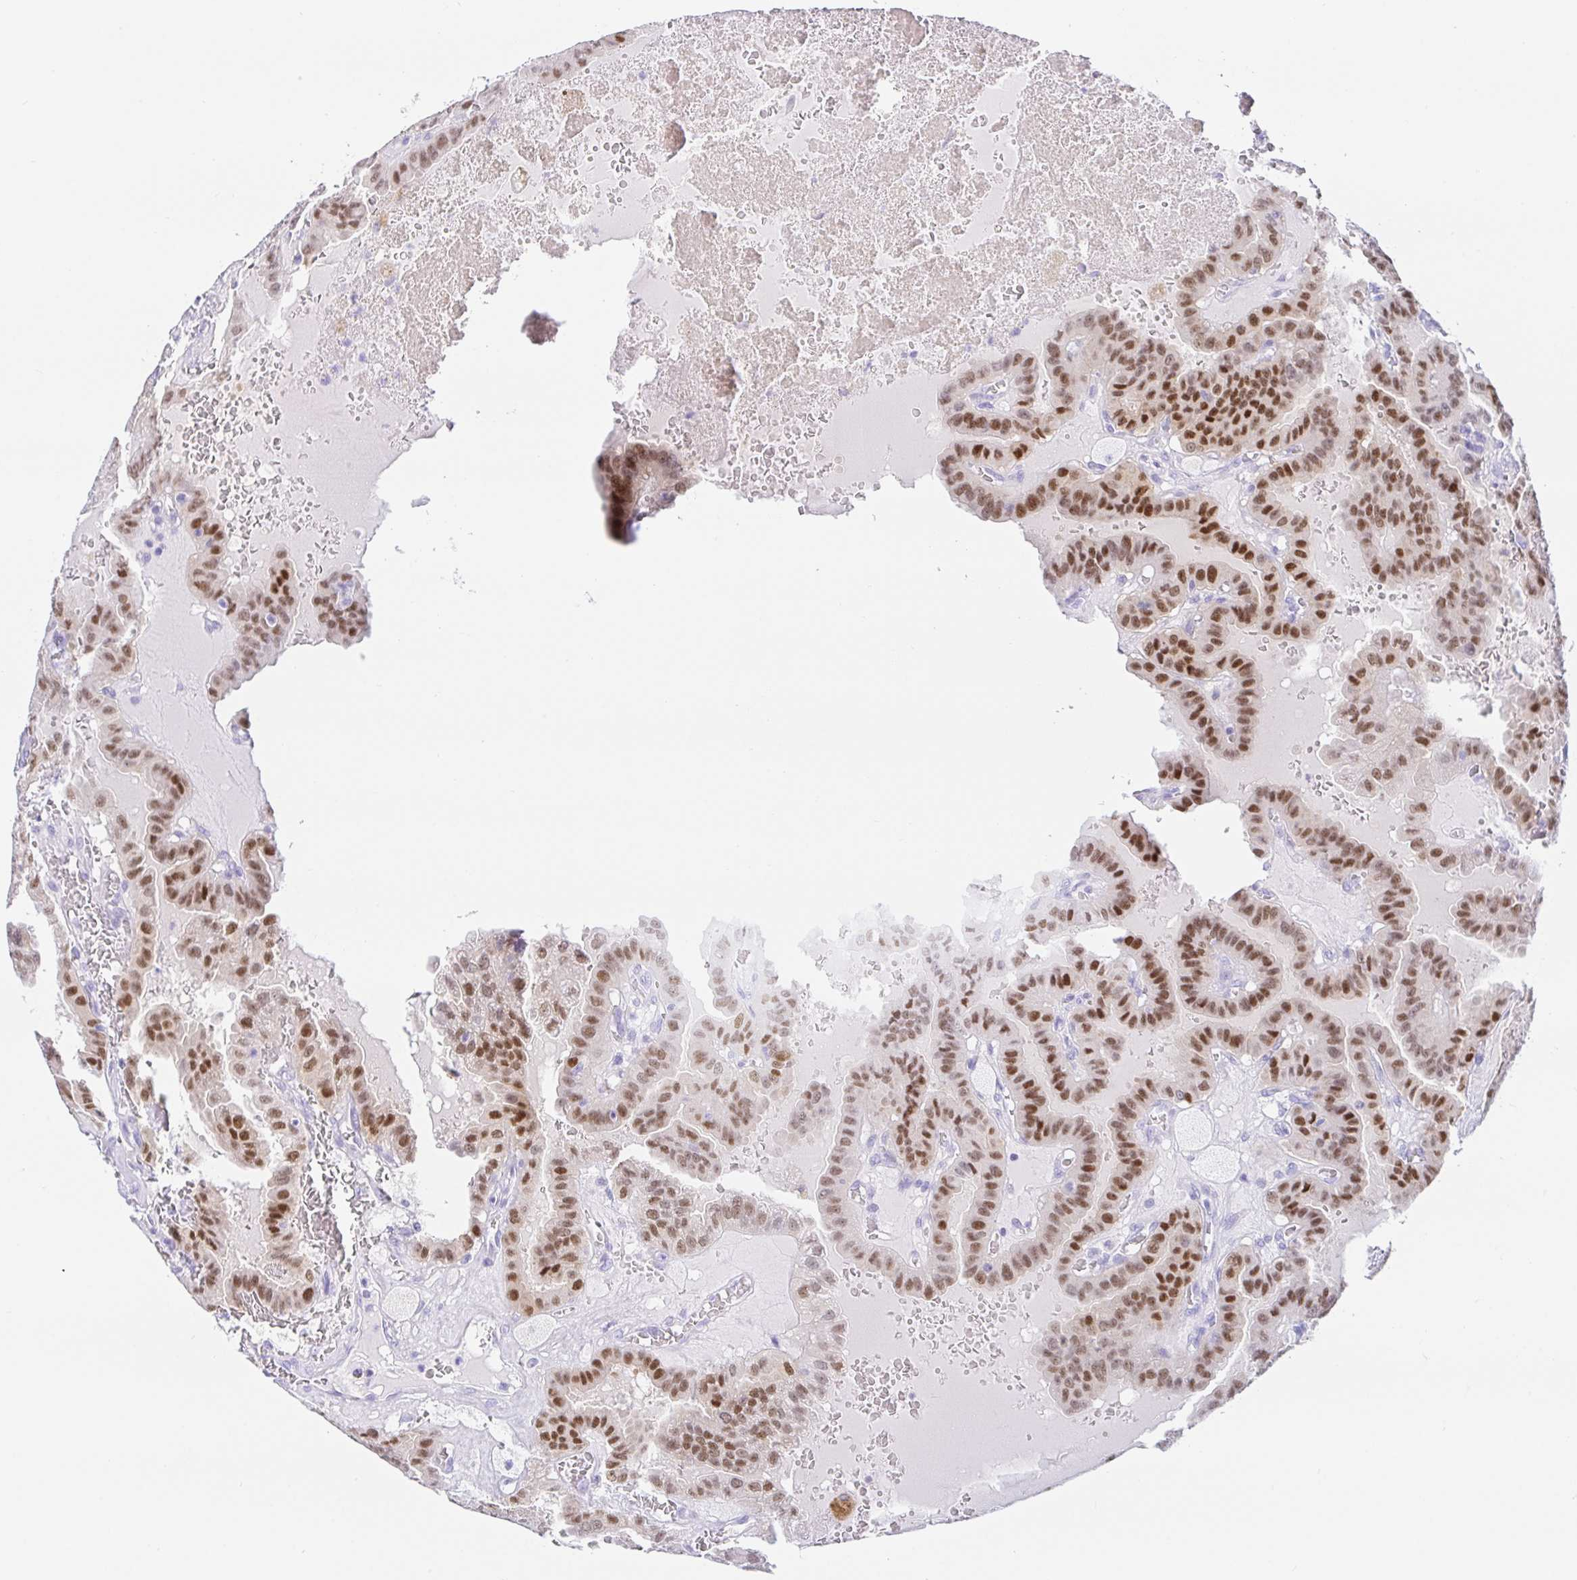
{"staining": {"intensity": "strong", "quantity": ">75%", "location": "nuclear"}, "tissue": "thyroid cancer", "cell_type": "Tumor cells", "image_type": "cancer", "snomed": [{"axis": "morphology", "description": "Papillary adenocarcinoma, NOS"}, {"axis": "topography", "description": "Thyroid gland"}], "caption": "This is a micrograph of immunohistochemistry staining of thyroid cancer, which shows strong positivity in the nuclear of tumor cells.", "gene": "PAX8", "patient": {"sex": "male", "age": 87}}